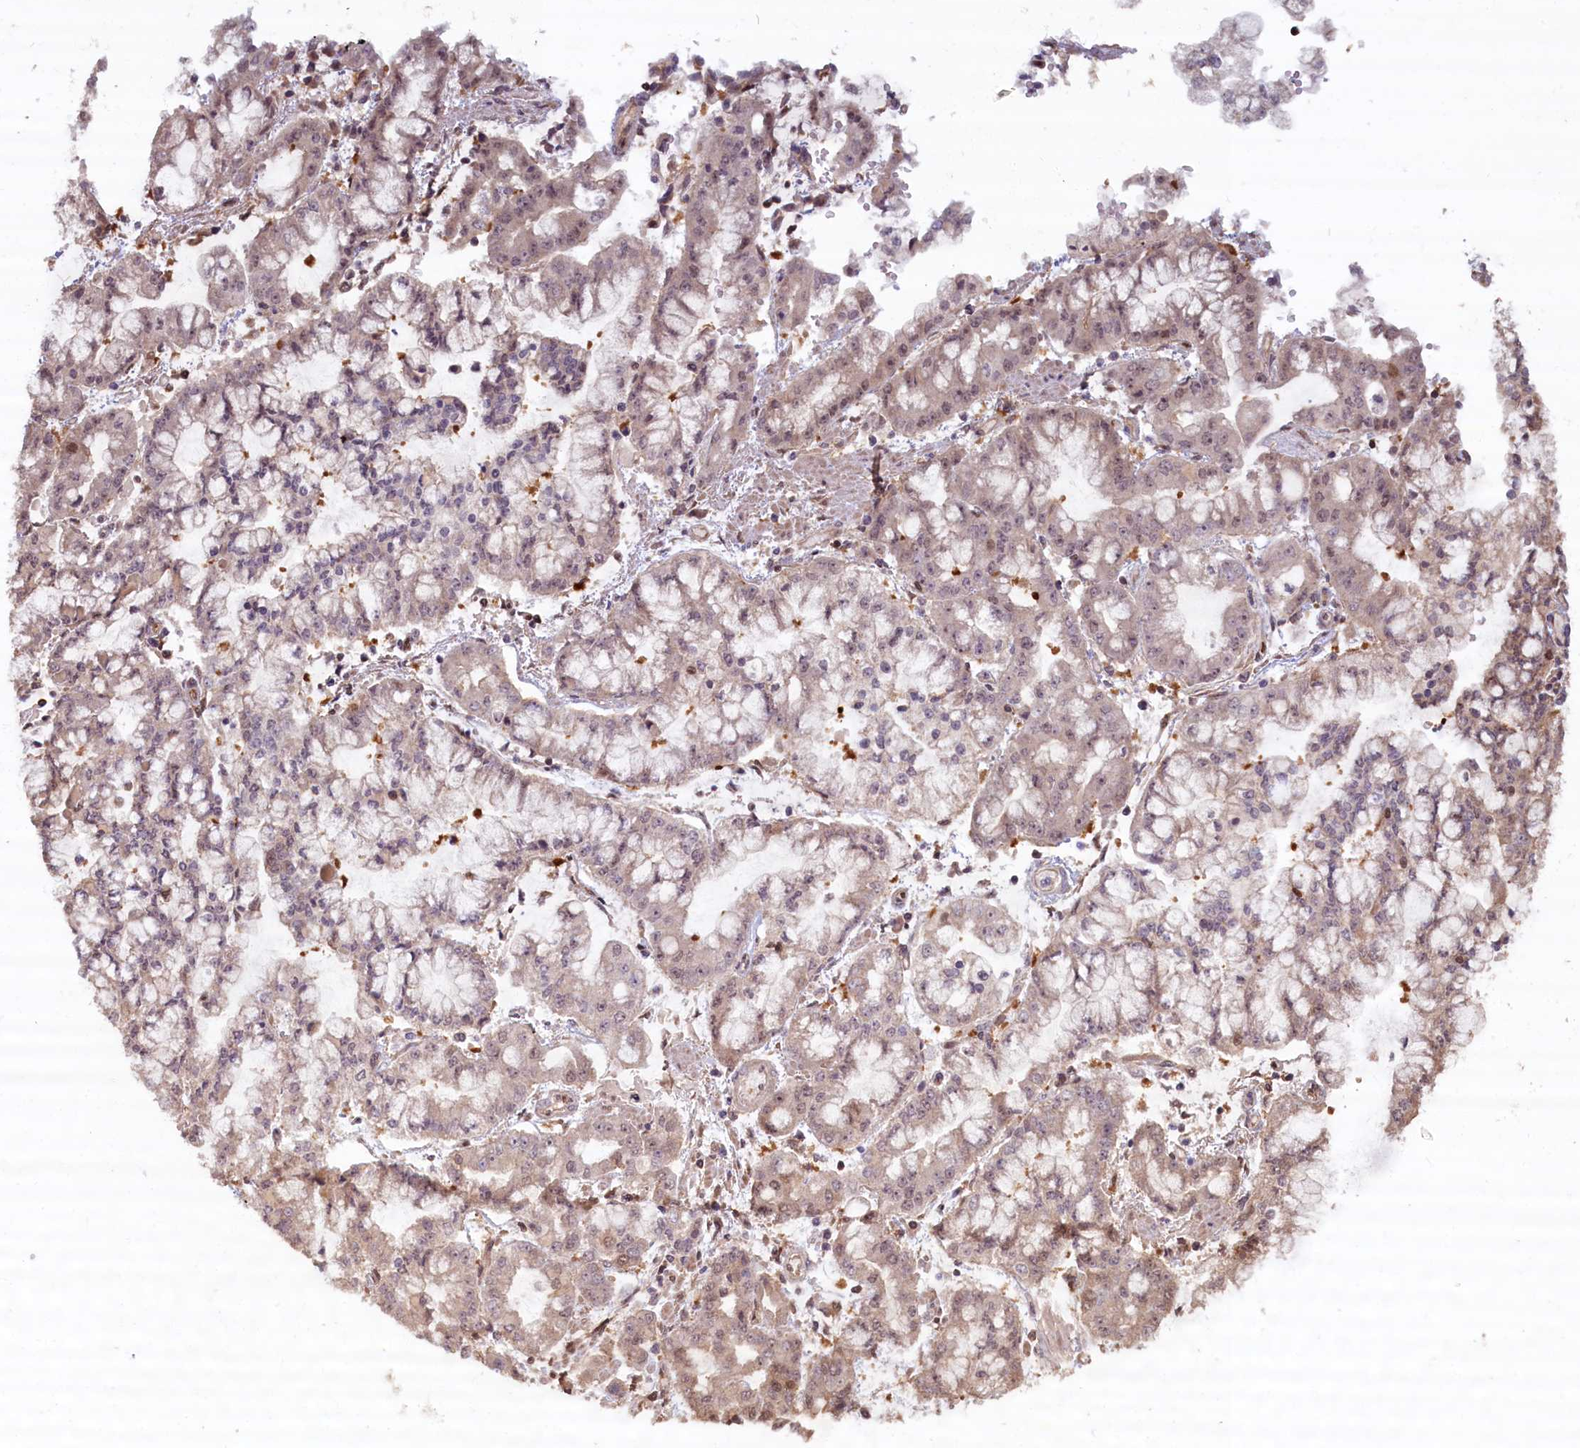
{"staining": {"intensity": "weak", "quantity": "25%-75%", "location": "nuclear"}, "tissue": "stomach cancer", "cell_type": "Tumor cells", "image_type": "cancer", "snomed": [{"axis": "morphology", "description": "Adenocarcinoma, NOS"}, {"axis": "topography", "description": "Stomach"}], "caption": "Protein expression by immunohistochemistry exhibits weak nuclear positivity in about 25%-75% of tumor cells in stomach cancer.", "gene": "HIF3A", "patient": {"sex": "male", "age": 76}}